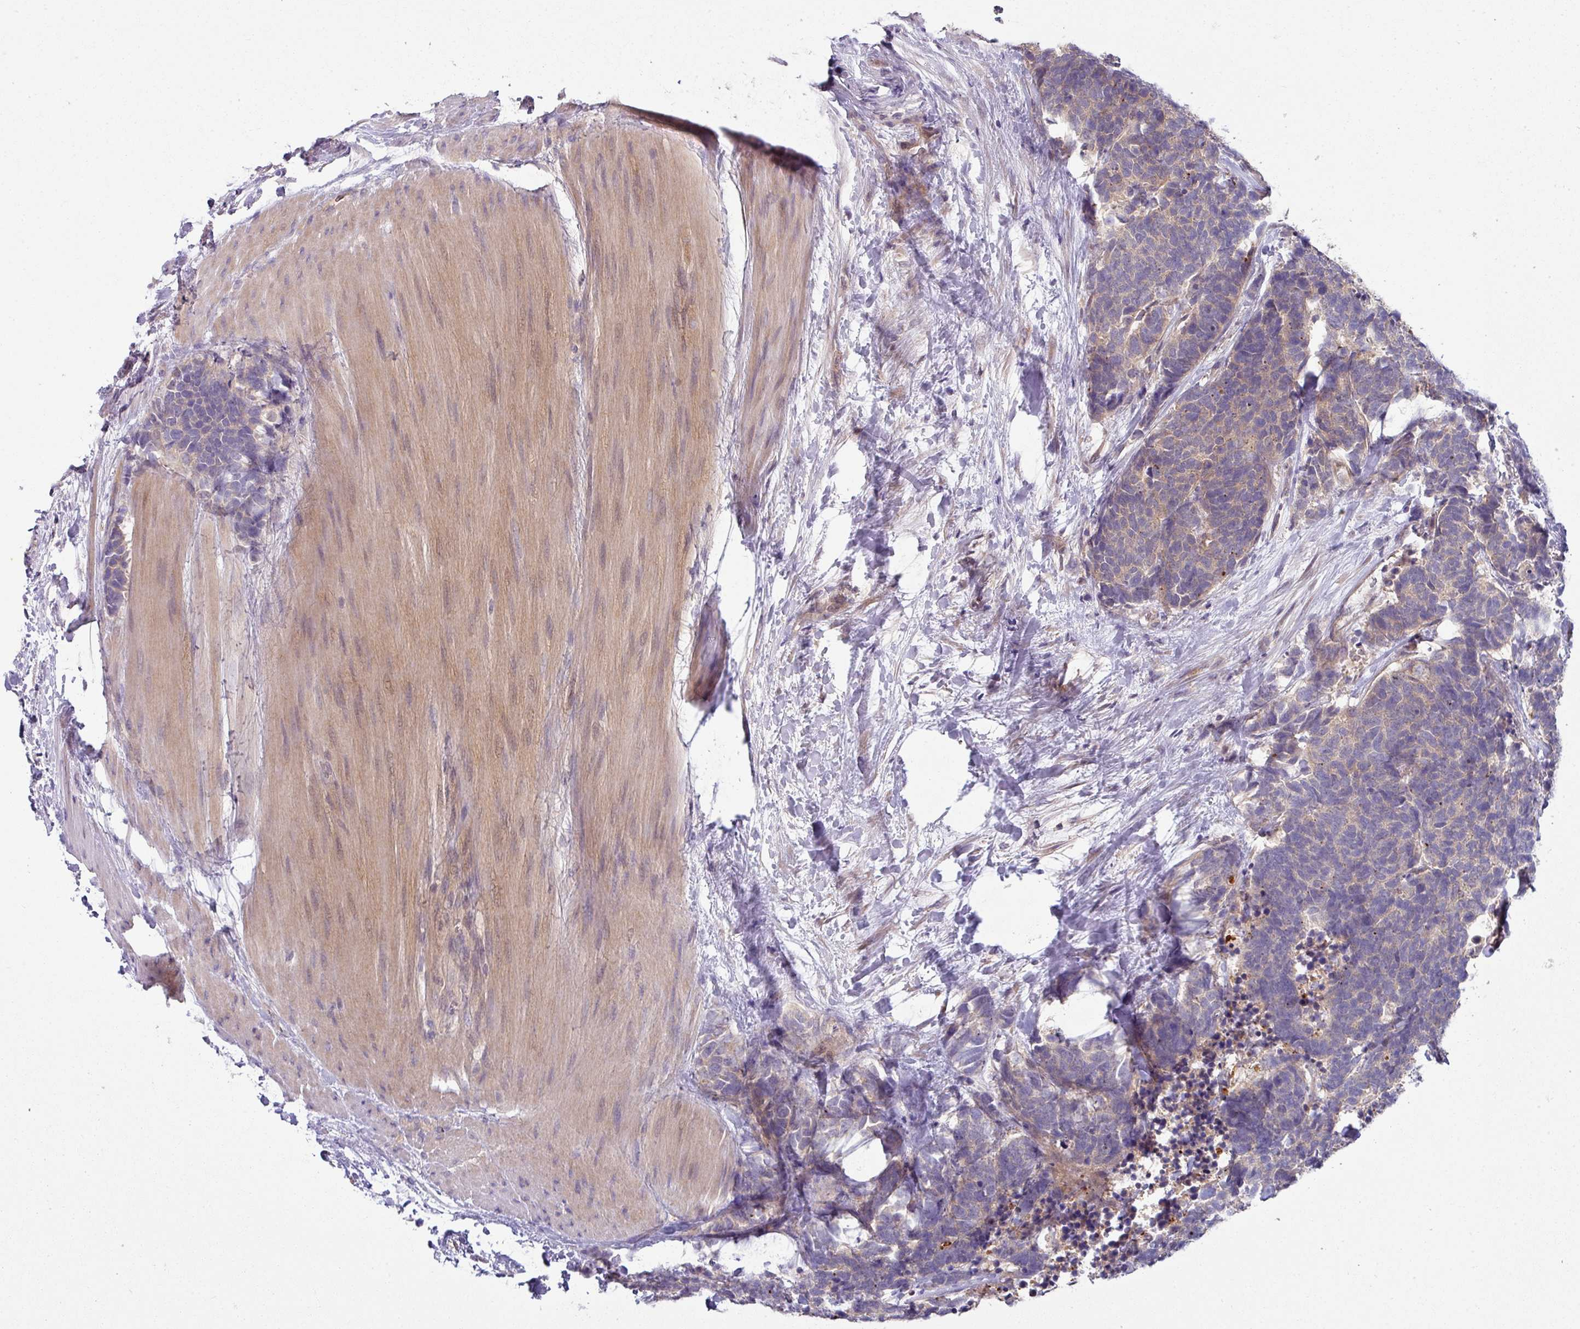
{"staining": {"intensity": "negative", "quantity": "none", "location": "none"}, "tissue": "carcinoid", "cell_type": "Tumor cells", "image_type": "cancer", "snomed": [{"axis": "morphology", "description": "Carcinoma, NOS"}, {"axis": "morphology", "description": "Carcinoid, malignant, NOS"}, {"axis": "topography", "description": "Urinary bladder"}], "caption": "High power microscopy micrograph of an immunohistochemistry (IHC) histopathology image of carcinoid, revealing no significant positivity in tumor cells. (Brightfield microscopy of DAB (3,3'-diaminobenzidine) IHC at high magnification).", "gene": "SLAMF6", "patient": {"sex": "male", "age": 57}}